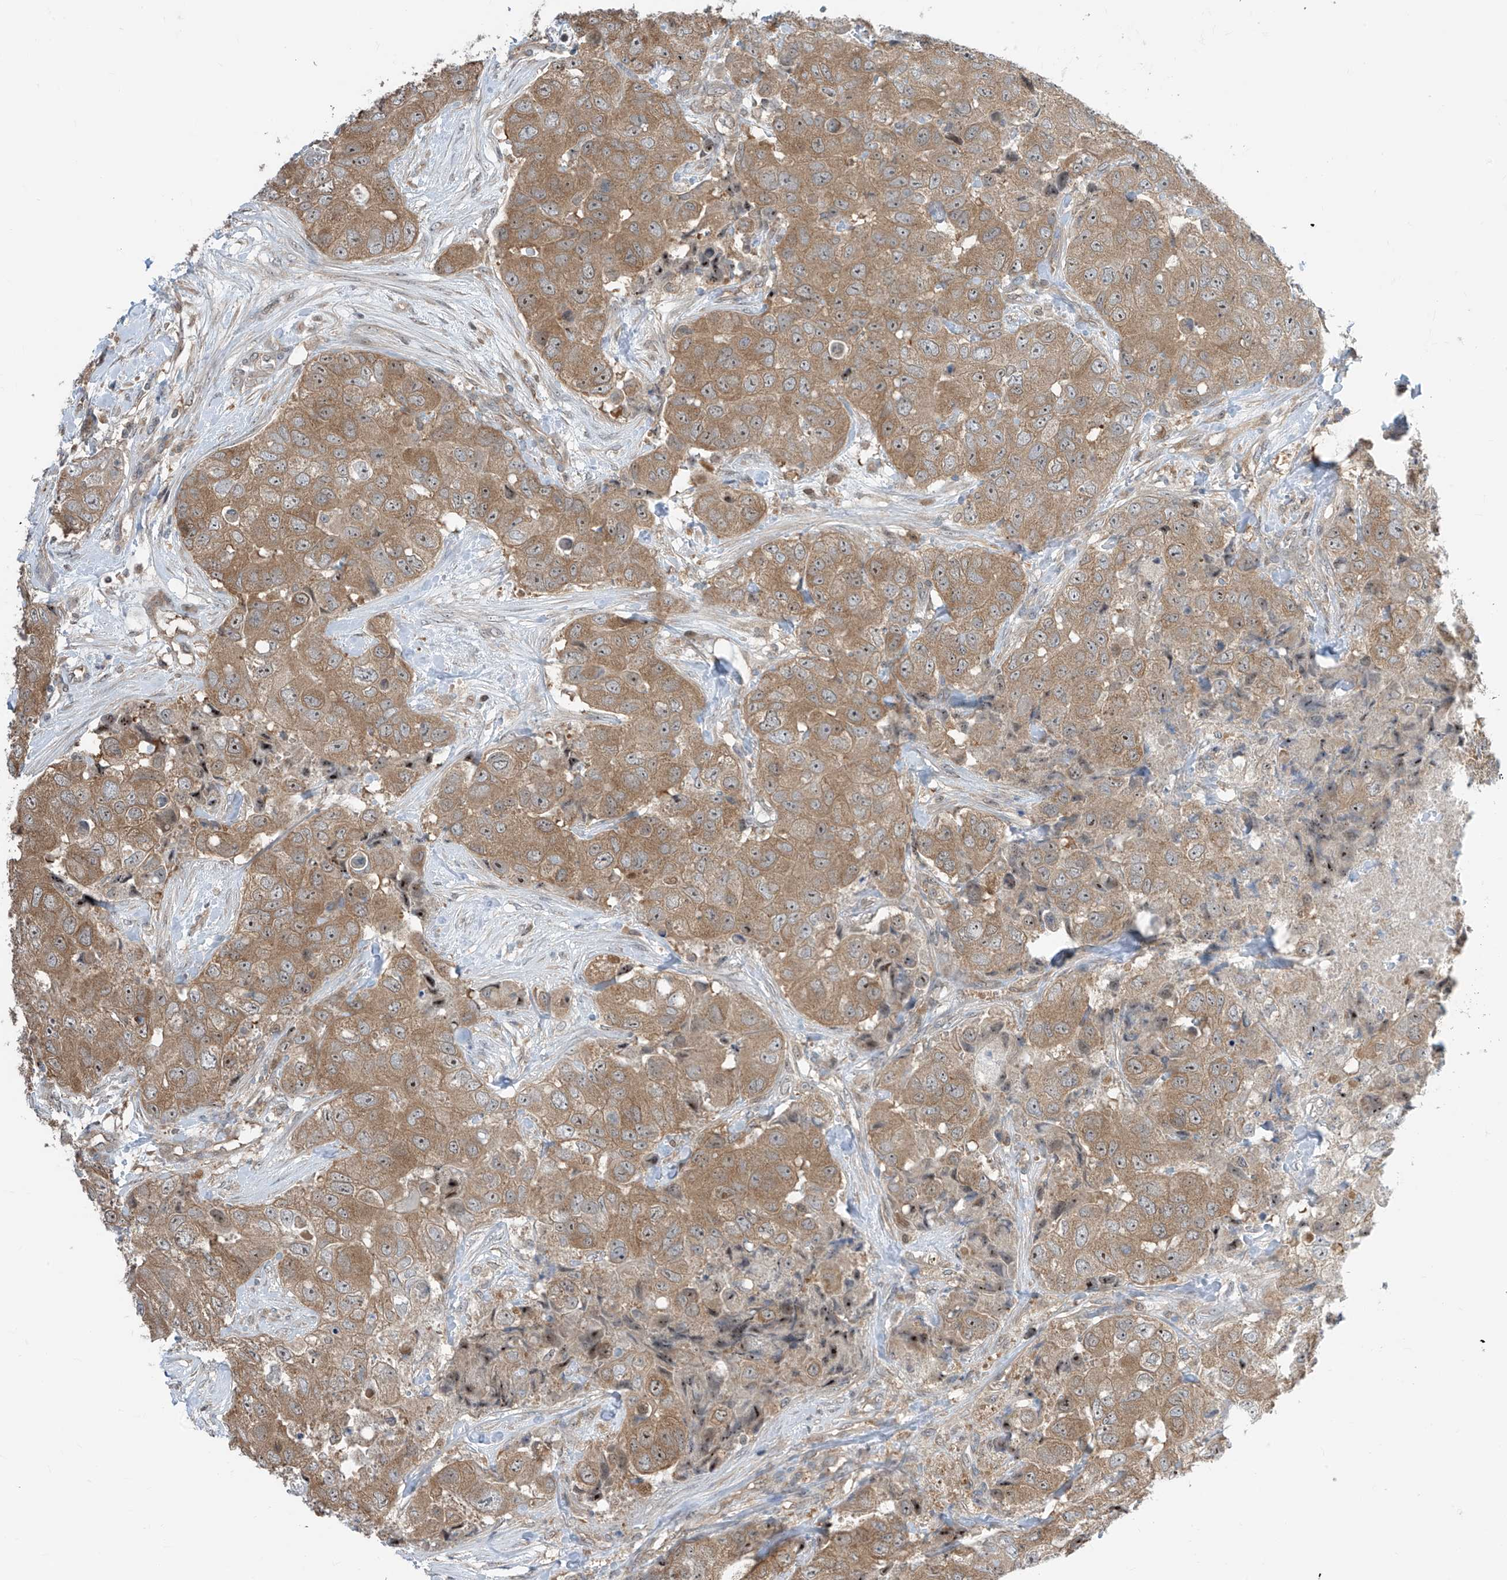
{"staining": {"intensity": "moderate", "quantity": ">75%", "location": "cytoplasmic/membranous"}, "tissue": "breast cancer", "cell_type": "Tumor cells", "image_type": "cancer", "snomed": [{"axis": "morphology", "description": "Duct carcinoma"}, {"axis": "topography", "description": "Breast"}], "caption": "A high-resolution histopathology image shows immunohistochemistry (IHC) staining of infiltrating ductal carcinoma (breast), which demonstrates moderate cytoplasmic/membranous expression in approximately >75% of tumor cells. (DAB IHC, brown staining for protein, blue staining for nuclei).", "gene": "TTC38", "patient": {"sex": "female", "age": 62}}